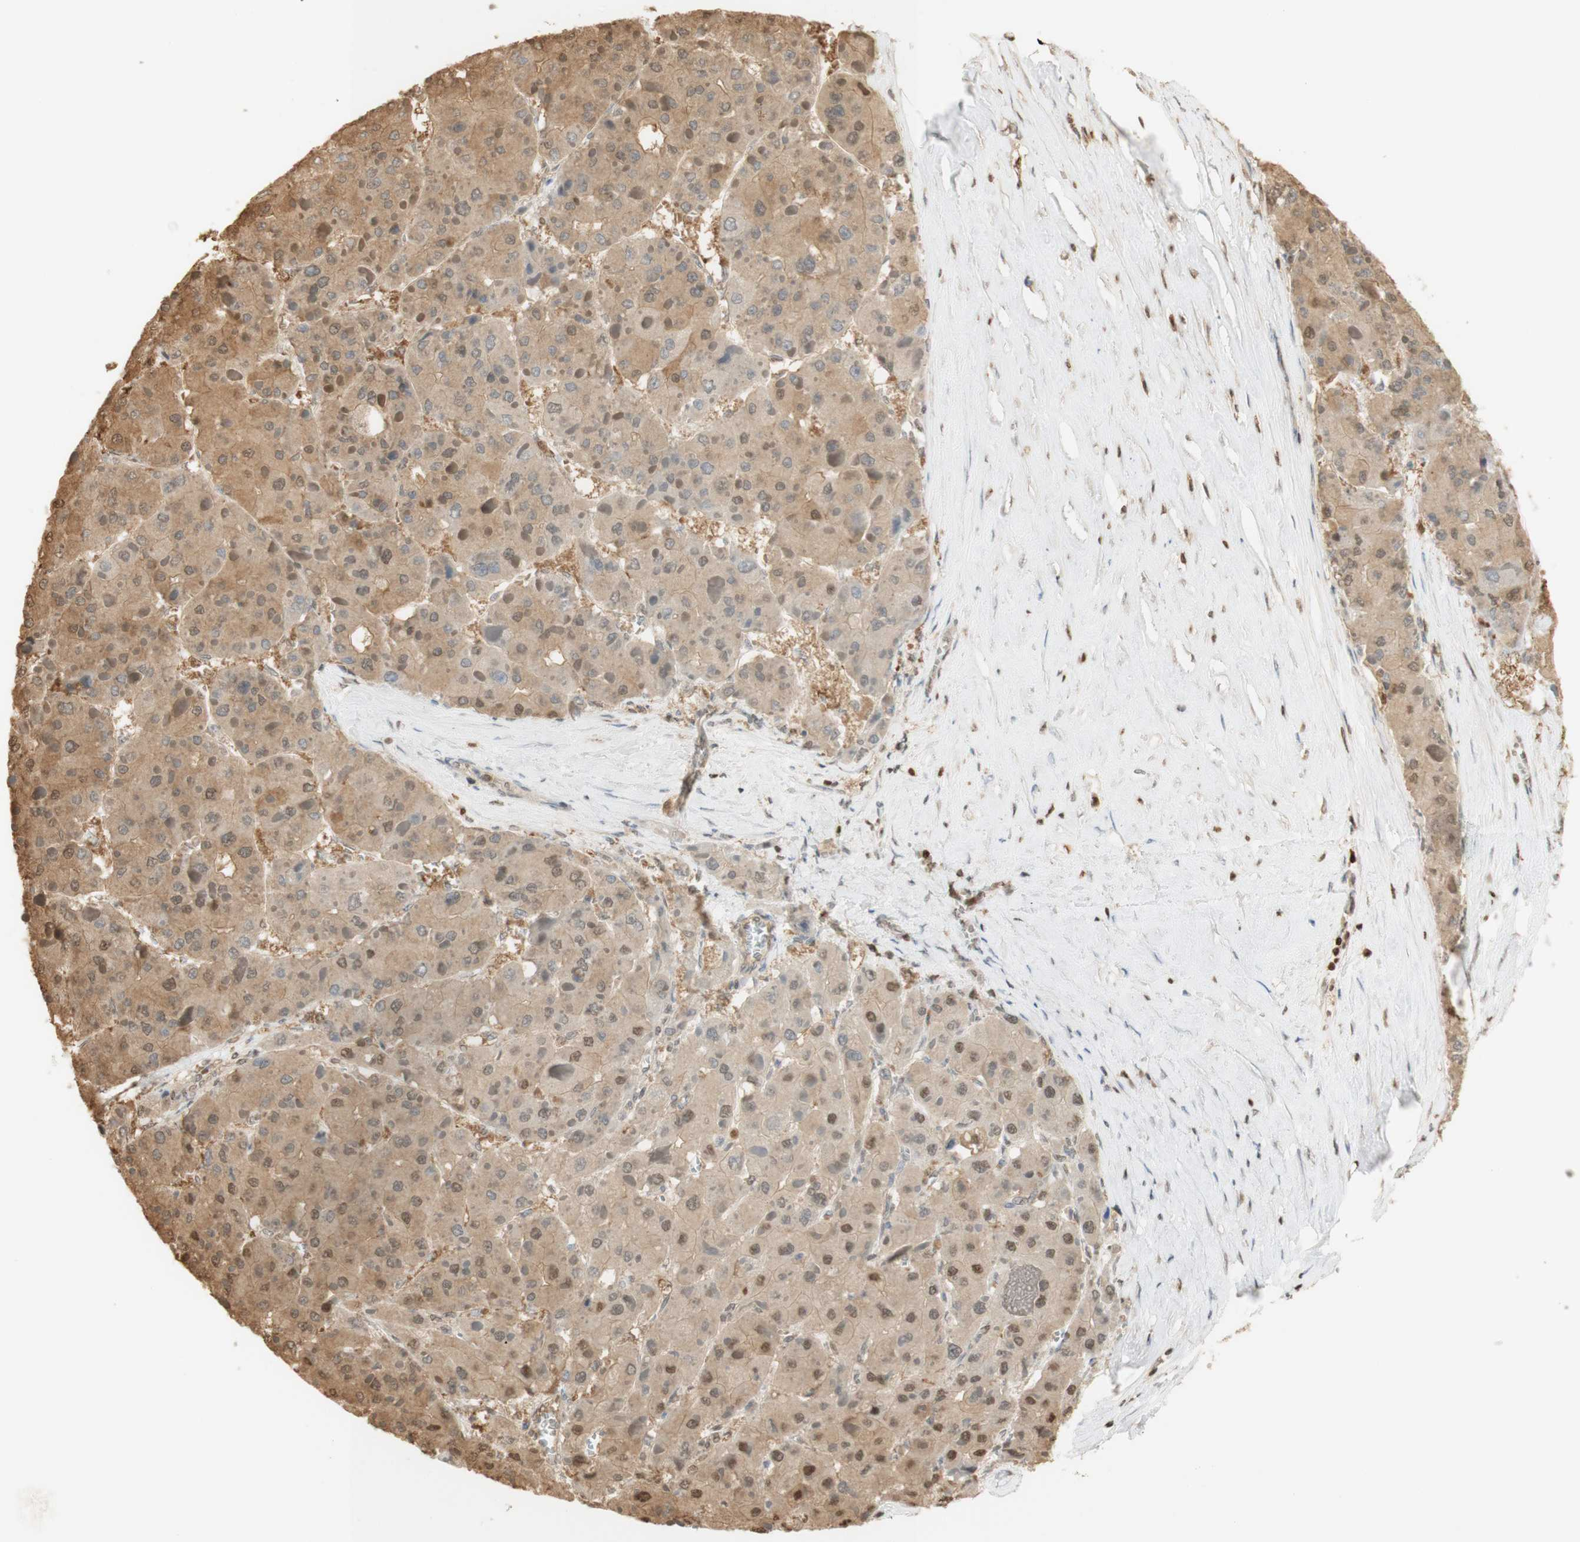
{"staining": {"intensity": "weak", "quantity": ">75%", "location": "cytoplasmic/membranous,nuclear"}, "tissue": "liver cancer", "cell_type": "Tumor cells", "image_type": "cancer", "snomed": [{"axis": "morphology", "description": "Carcinoma, Hepatocellular, NOS"}, {"axis": "topography", "description": "Liver"}], "caption": "Immunohistochemistry (IHC) of liver cancer (hepatocellular carcinoma) shows low levels of weak cytoplasmic/membranous and nuclear staining in about >75% of tumor cells. Using DAB (brown) and hematoxylin (blue) stains, captured at high magnification using brightfield microscopy.", "gene": "NAP1L4", "patient": {"sex": "female", "age": 73}}